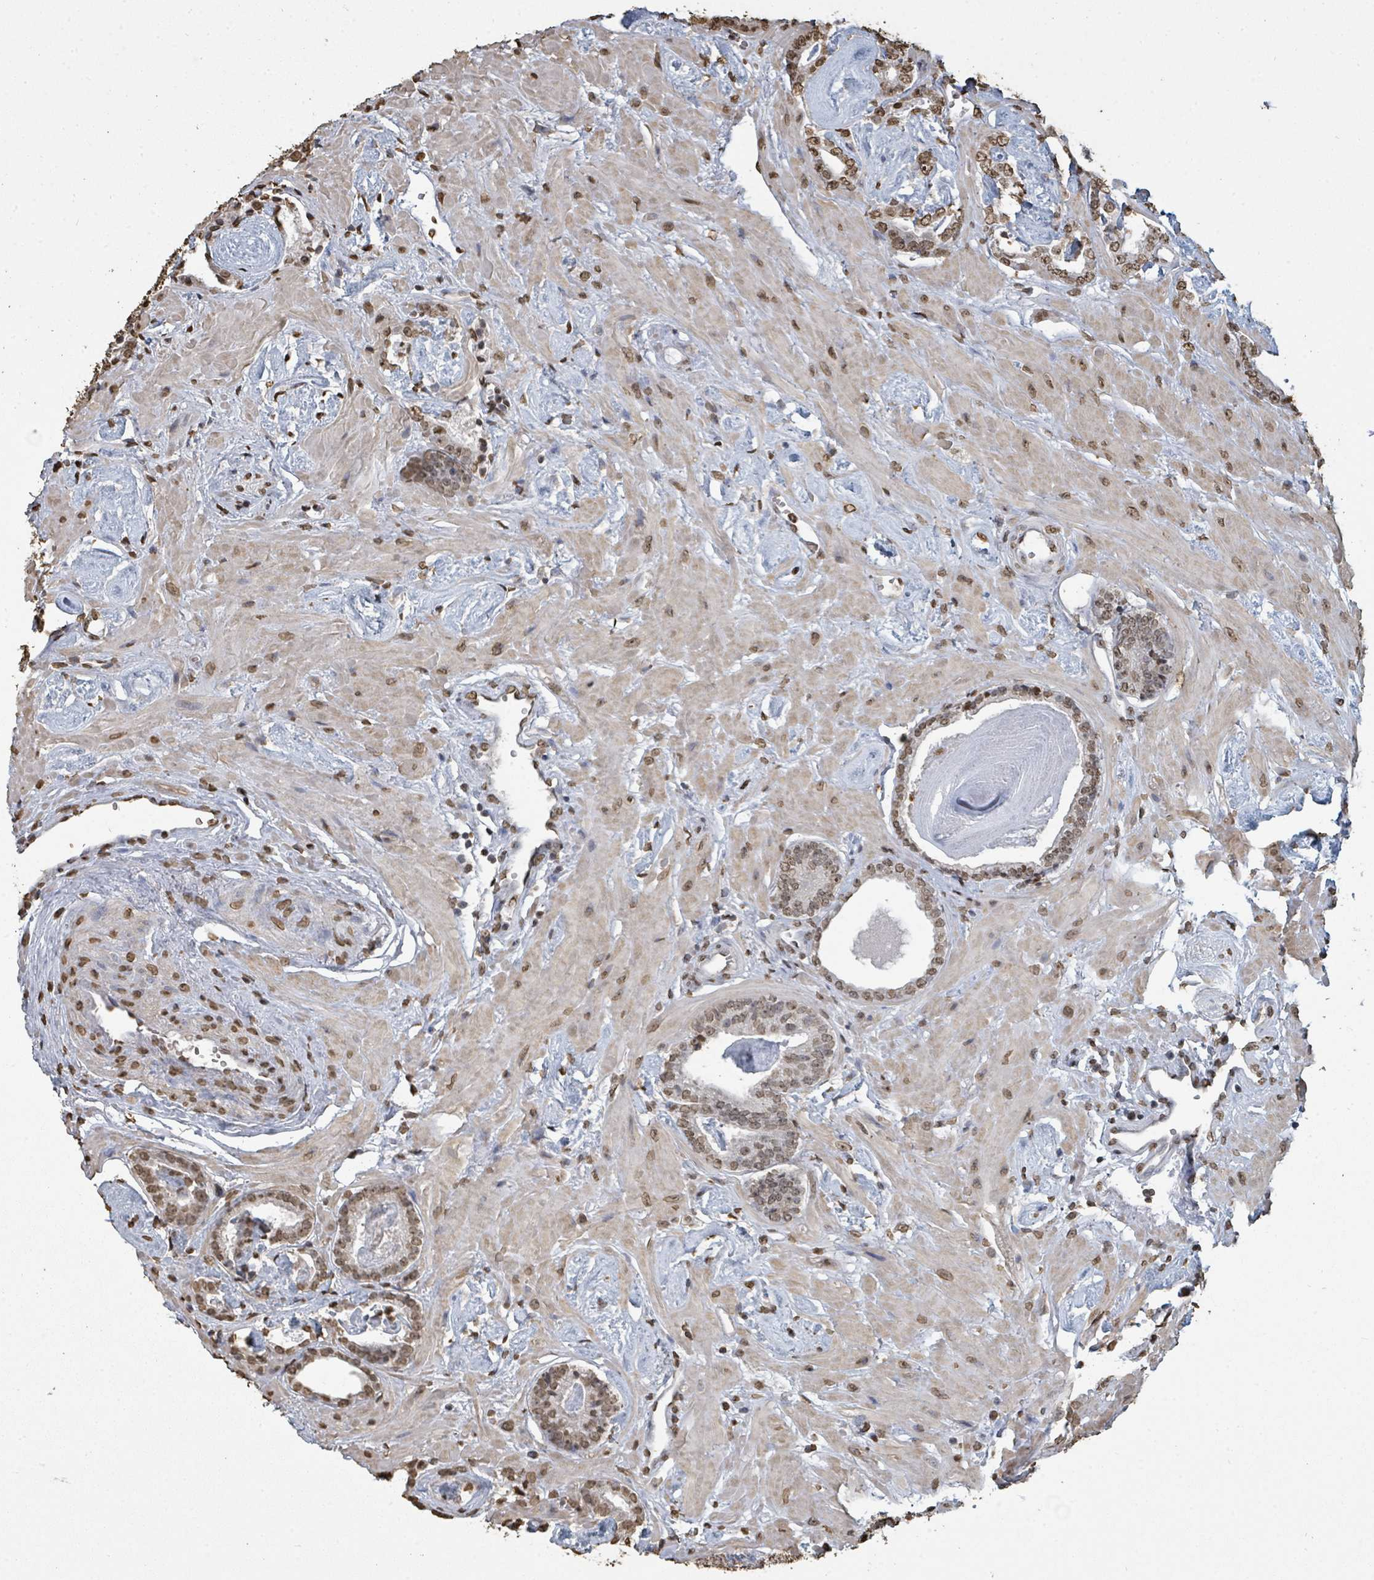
{"staining": {"intensity": "moderate", "quantity": ">75%", "location": "nuclear"}, "tissue": "prostate cancer", "cell_type": "Tumor cells", "image_type": "cancer", "snomed": [{"axis": "morphology", "description": "Adenocarcinoma, Low grade"}, {"axis": "topography", "description": "Prostate"}], "caption": "This histopathology image shows immunohistochemistry (IHC) staining of prostate low-grade adenocarcinoma, with medium moderate nuclear expression in about >75% of tumor cells.", "gene": "MRPS12", "patient": {"sex": "male", "age": 60}}